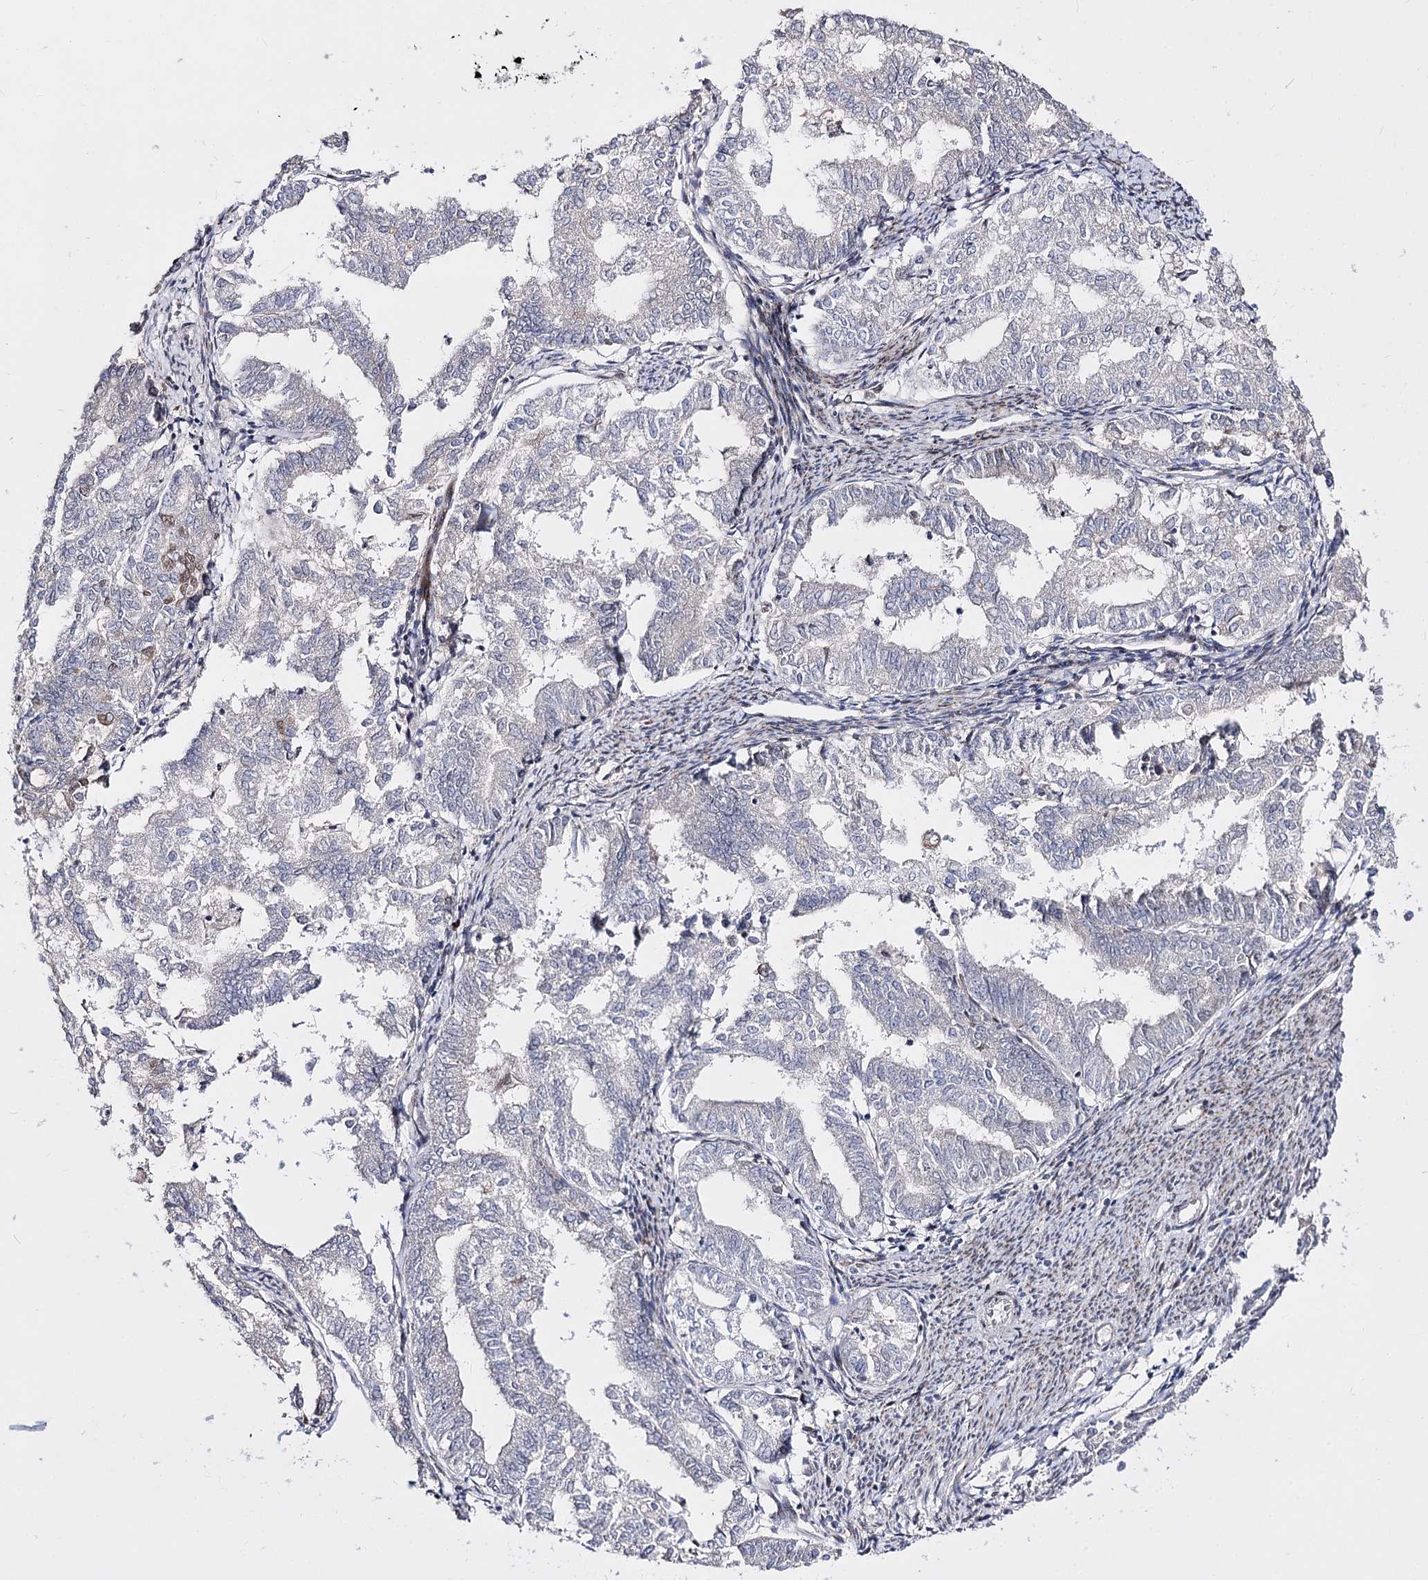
{"staining": {"intensity": "negative", "quantity": "none", "location": "none"}, "tissue": "endometrial cancer", "cell_type": "Tumor cells", "image_type": "cancer", "snomed": [{"axis": "morphology", "description": "Adenocarcinoma, NOS"}, {"axis": "topography", "description": "Endometrium"}], "caption": "DAB immunohistochemical staining of adenocarcinoma (endometrial) displays no significant staining in tumor cells.", "gene": "STOX1", "patient": {"sex": "female", "age": 79}}